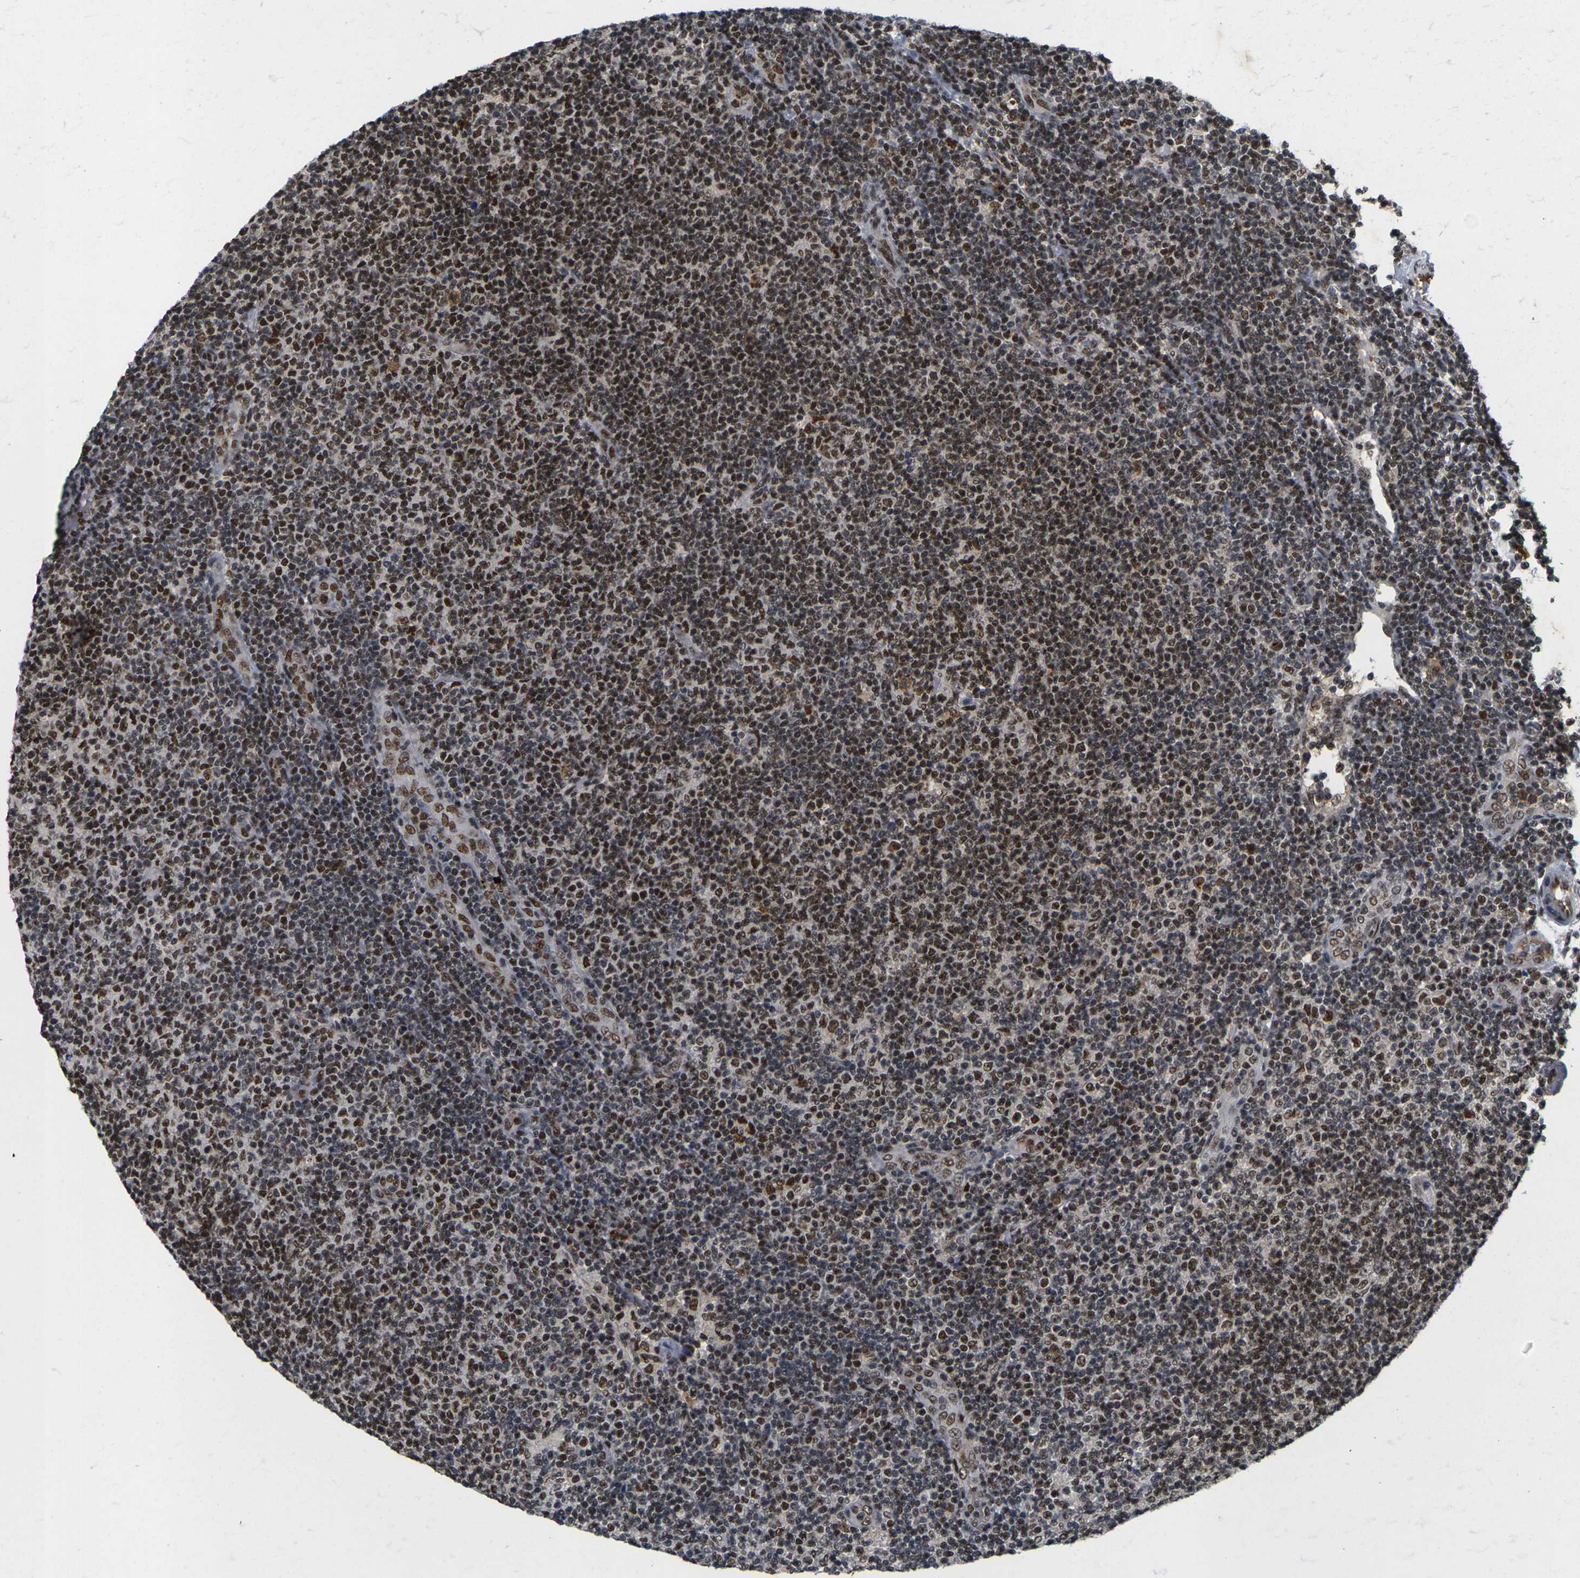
{"staining": {"intensity": "strong", "quantity": ">75%", "location": "nuclear"}, "tissue": "lymphoma", "cell_type": "Tumor cells", "image_type": "cancer", "snomed": [{"axis": "morphology", "description": "Malignant lymphoma, non-Hodgkin's type, Low grade"}, {"axis": "topography", "description": "Lymph node"}], "caption": "Protein staining of malignant lymphoma, non-Hodgkin's type (low-grade) tissue exhibits strong nuclear positivity in approximately >75% of tumor cells. (DAB IHC with brightfield microscopy, high magnification).", "gene": "GTF2E1", "patient": {"sex": "male", "age": 83}}